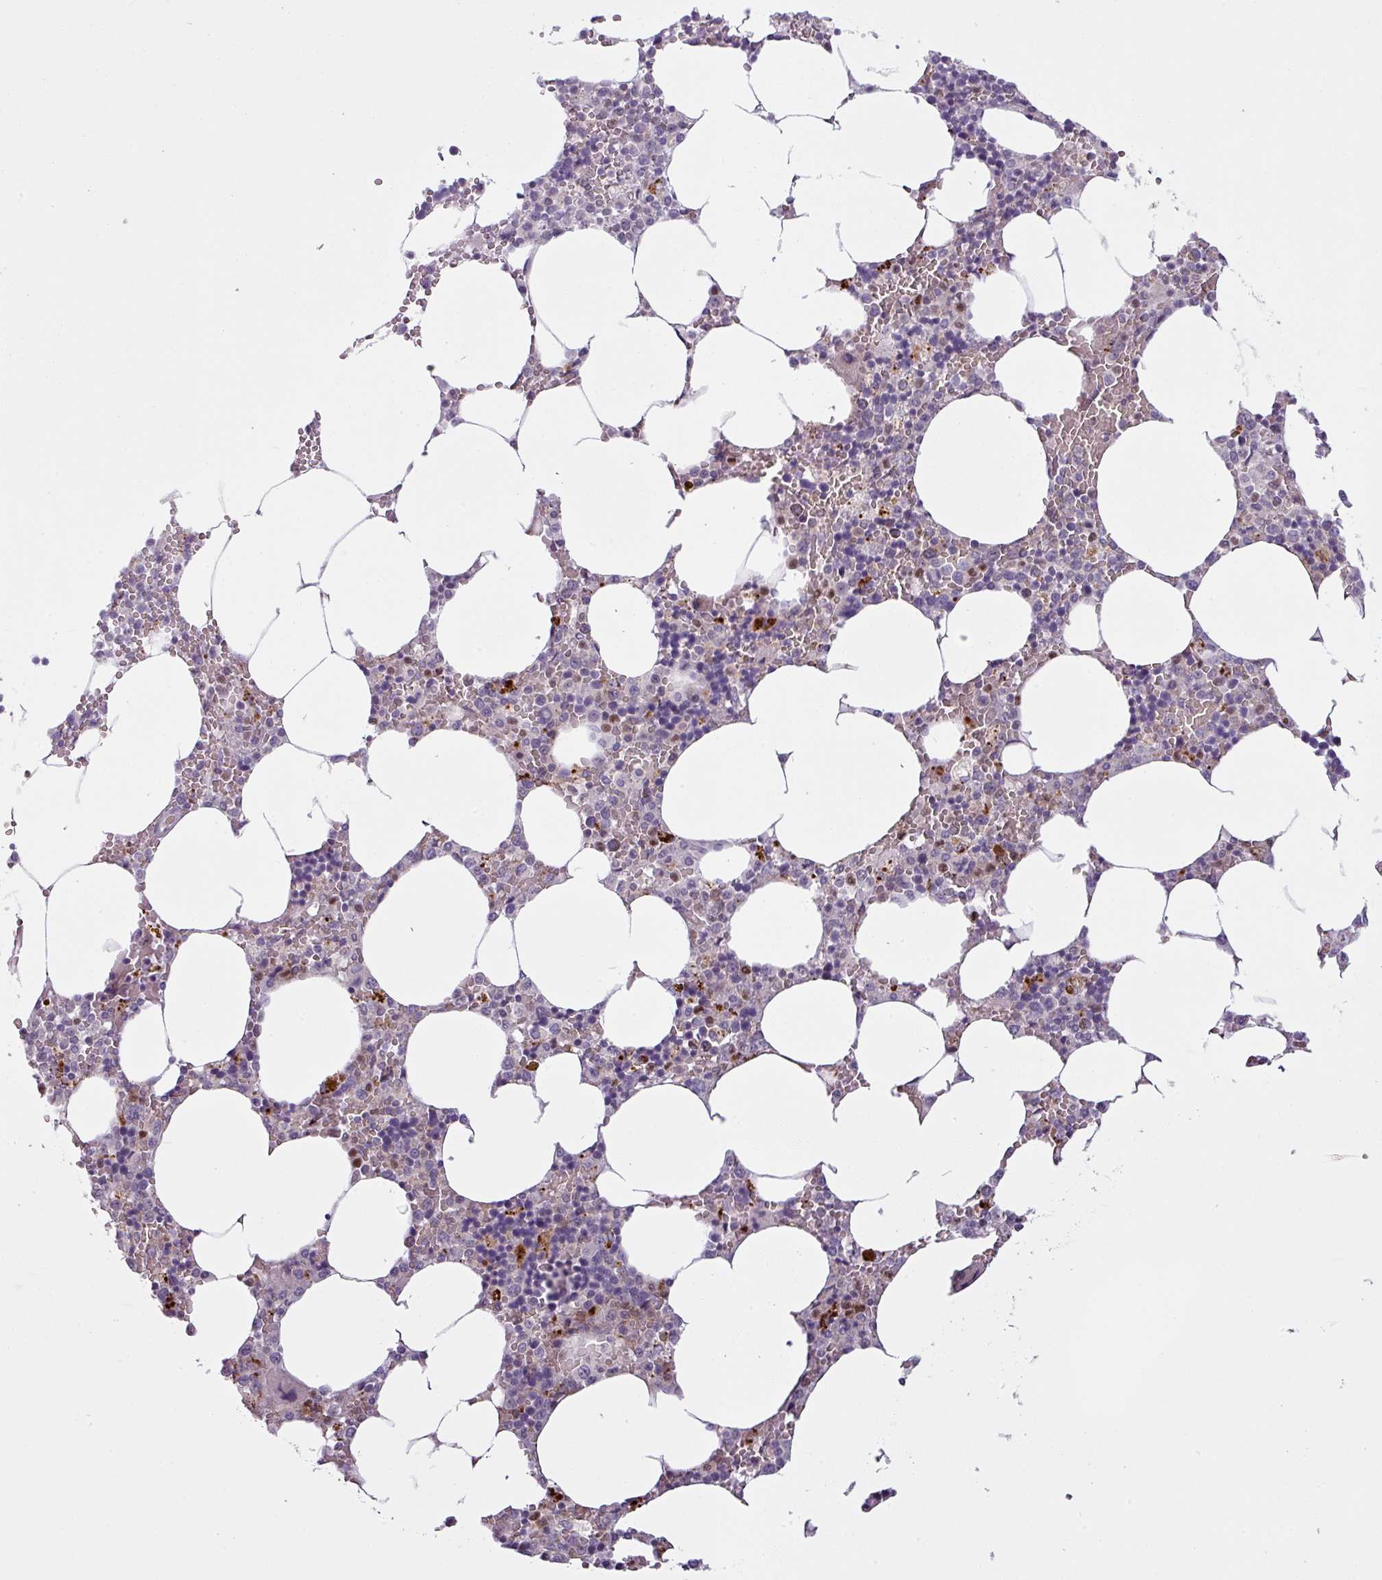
{"staining": {"intensity": "moderate", "quantity": "<25%", "location": "cytoplasmic/membranous"}, "tissue": "bone marrow", "cell_type": "Hematopoietic cells", "image_type": "normal", "snomed": [{"axis": "morphology", "description": "Normal tissue, NOS"}, {"axis": "topography", "description": "Bone marrow"}], "caption": "This photomicrograph shows unremarkable bone marrow stained with immunohistochemistry to label a protein in brown. The cytoplasmic/membranous of hematopoietic cells show moderate positivity for the protein. Nuclei are counter-stained blue.", "gene": "MAP7D2", "patient": {"sex": "male", "age": 70}}